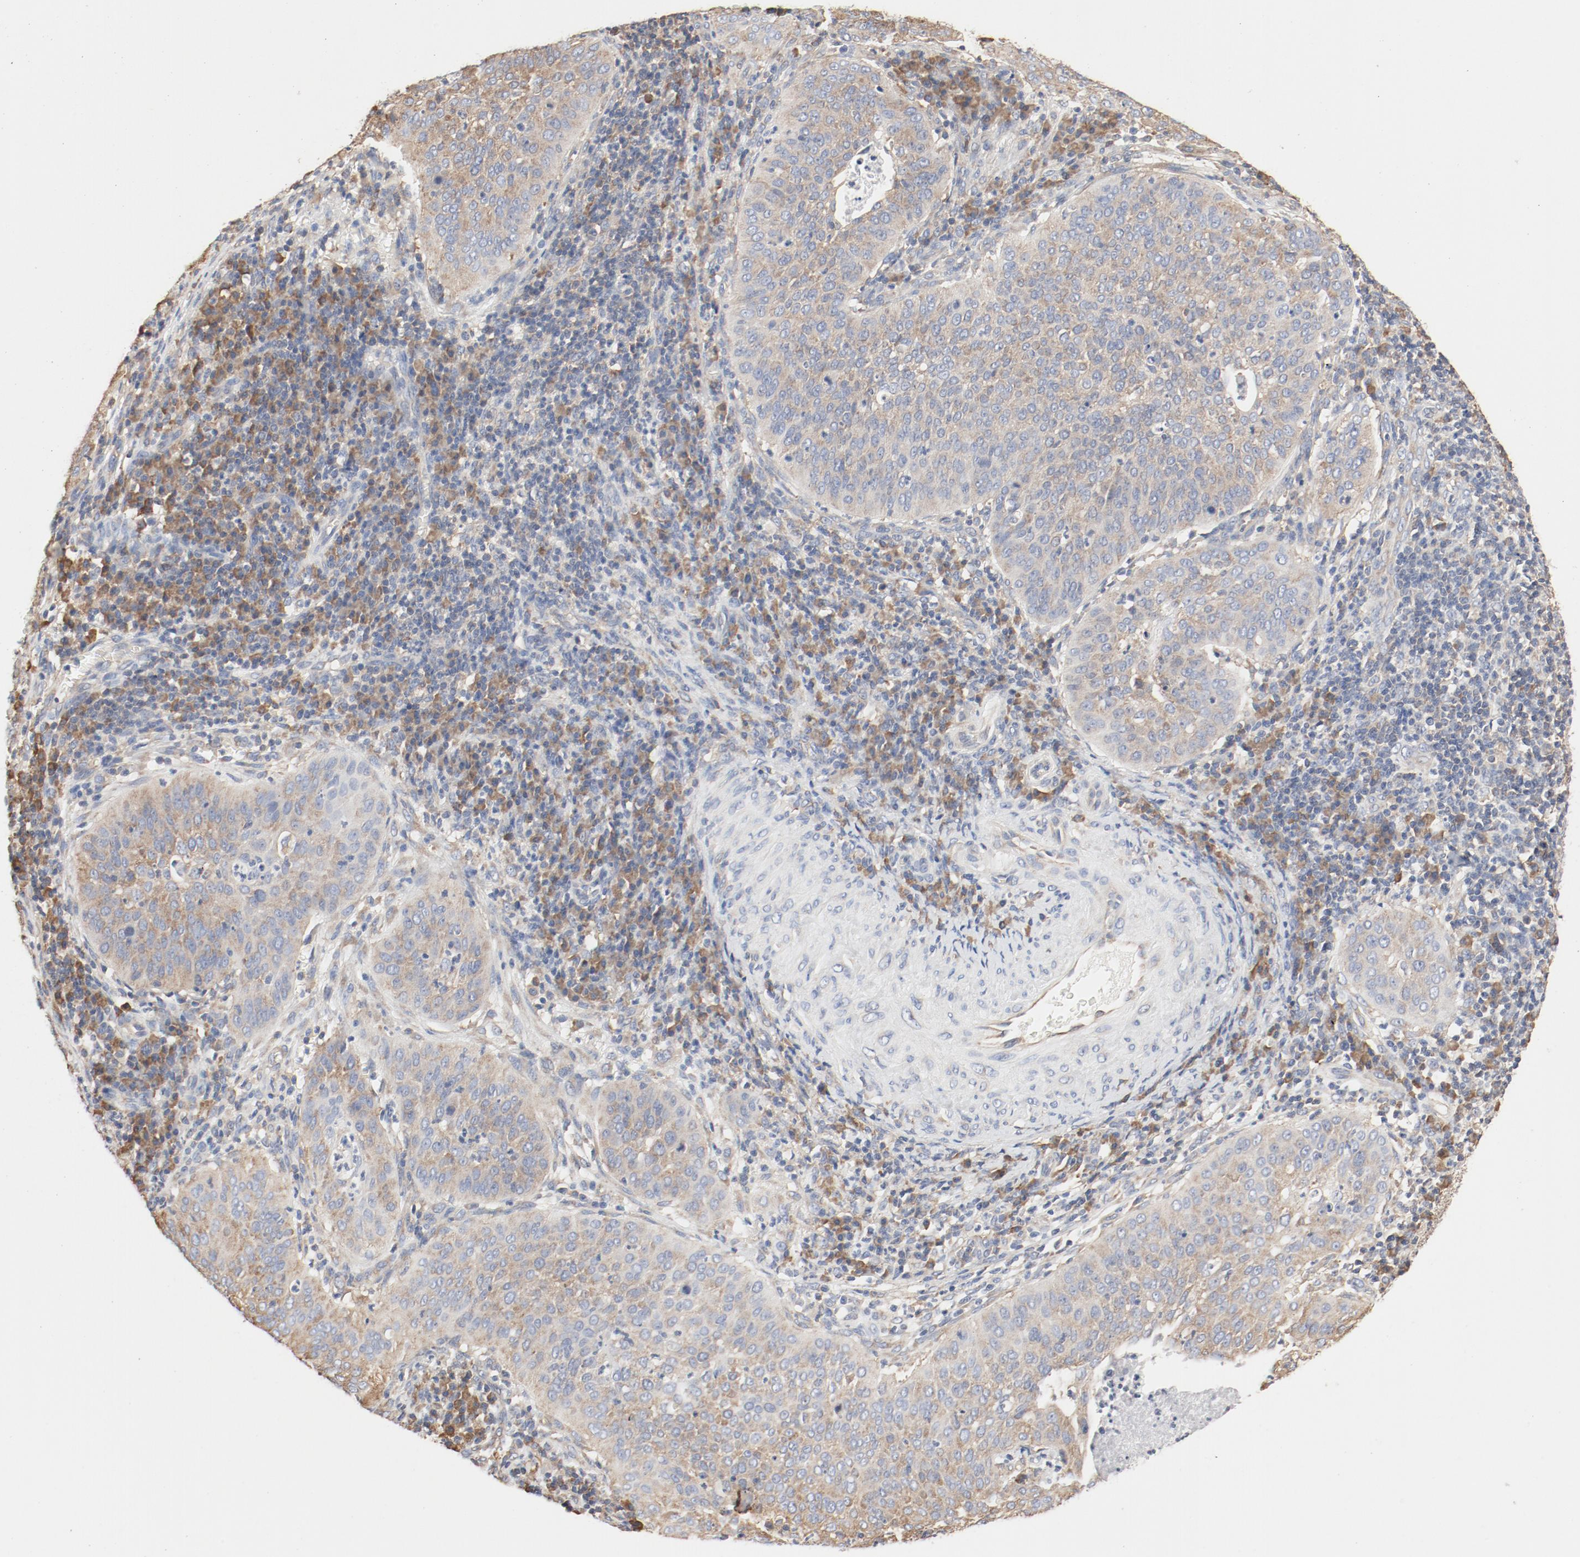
{"staining": {"intensity": "moderate", "quantity": ">75%", "location": "cytoplasmic/membranous"}, "tissue": "cervical cancer", "cell_type": "Tumor cells", "image_type": "cancer", "snomed": [{"axis": "morphology", "description": "Squamous cell carcinoma, NOS"}, {"axis": "topography", "description": "Cervix"}], "caption": "Moderate cytoplasmic/membranous protein expression is identified in about >75% of tumor cells in cervical cancer. Nuclei are stained in blue.", "gene": "RPS6", "patient": {"sex": "female", "age": 39}}